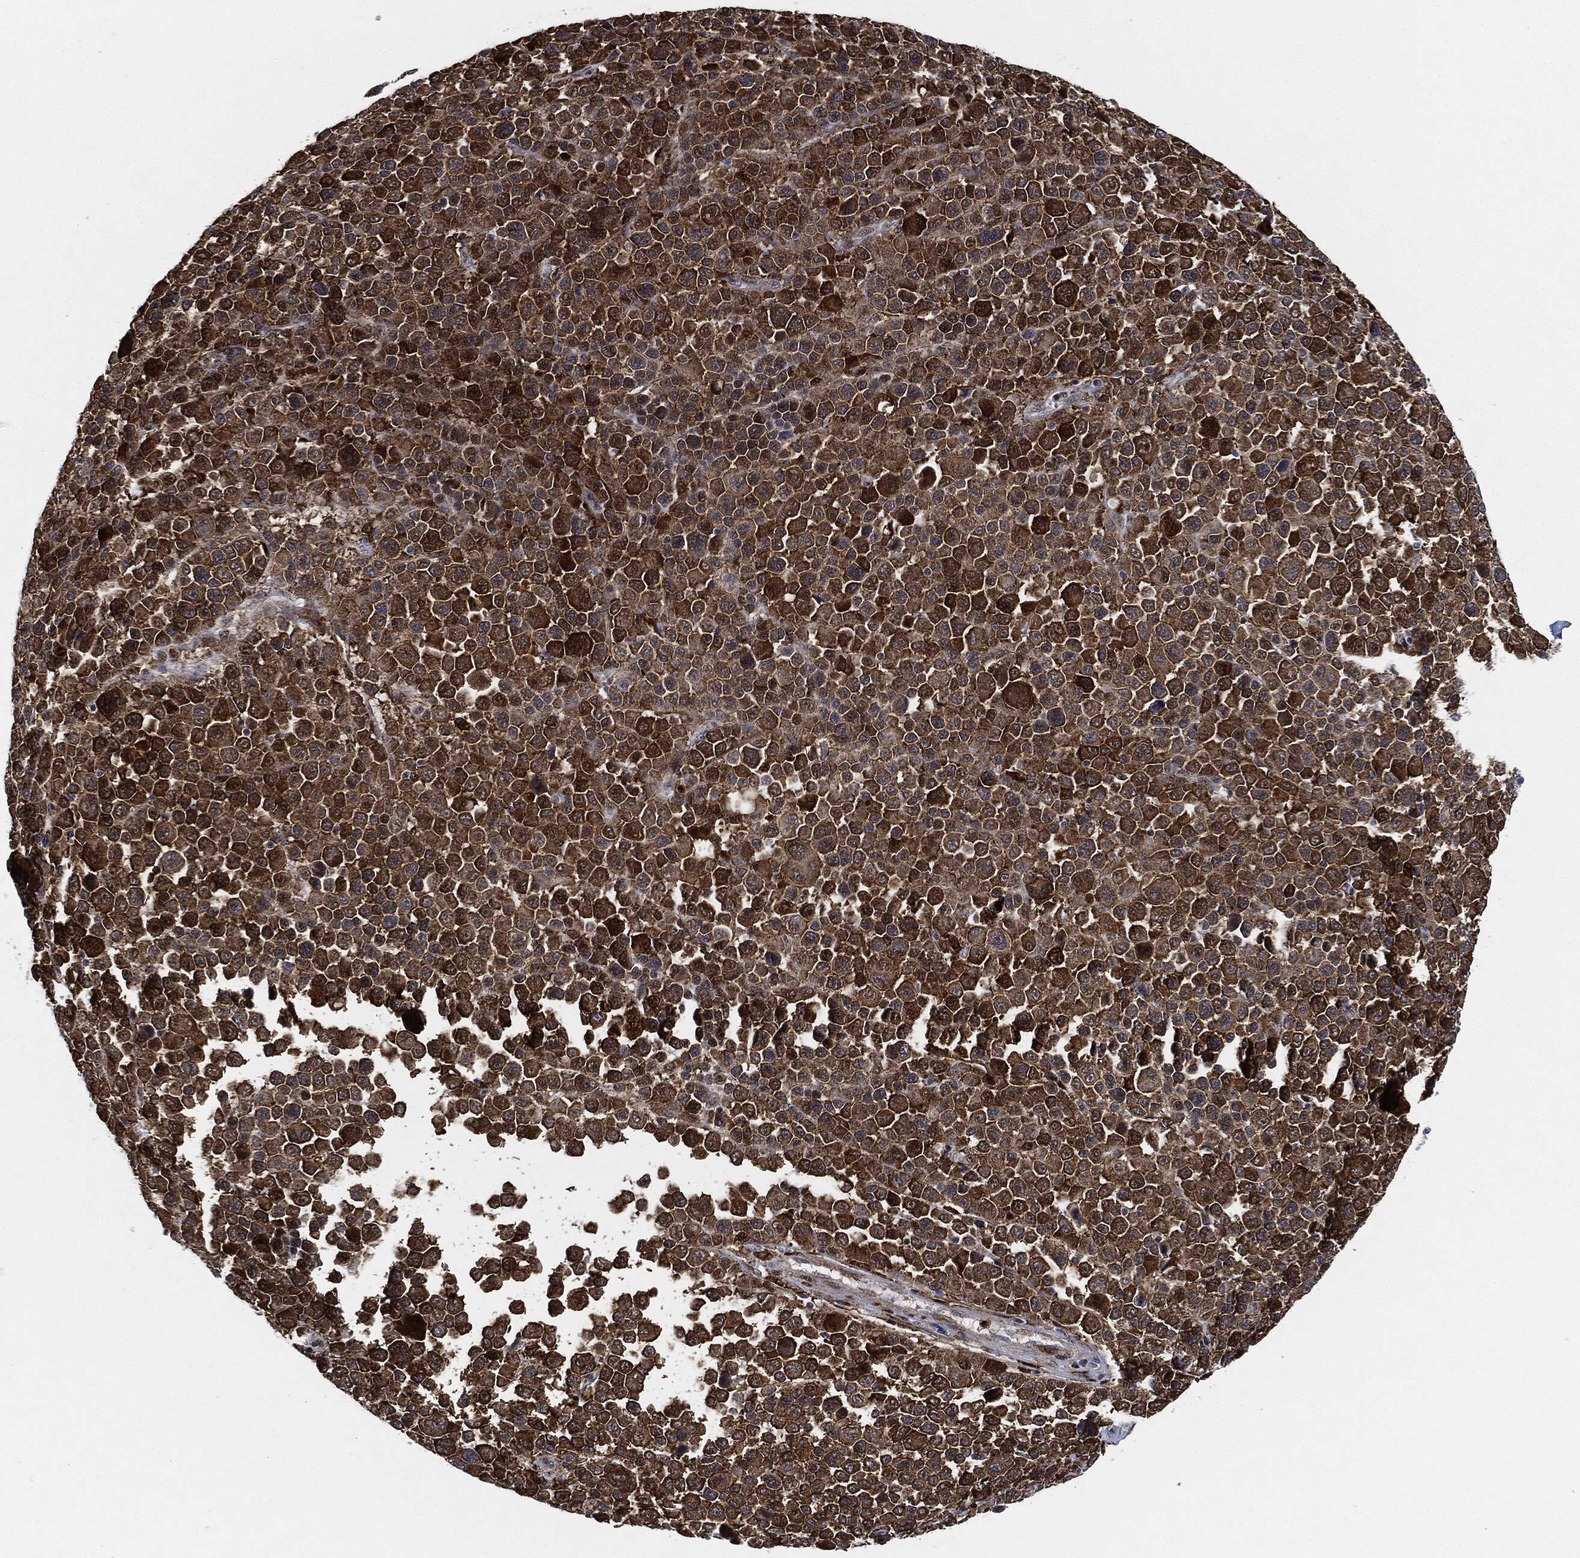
{"staining": {"intensity": "moderate", "quantity": "25%-75%", "location": "cytoplasmic/membranous"}, "tissue": "melanoma", "cell_type": "Tumor cells", "image_type": "cancer", "snomed": [{"axis": "morphology", "description": "Malignant melanoma, NOS"}, {"axis": "topography", "description": "Skin"}], "caption": "Protein staining exhibits moderate cytoplasmic/membranous positivity in about 25%-75% of tumor cells in melanoma.", "gene": "NANOS3", "patient": {"sex": "female", "age": 57}}